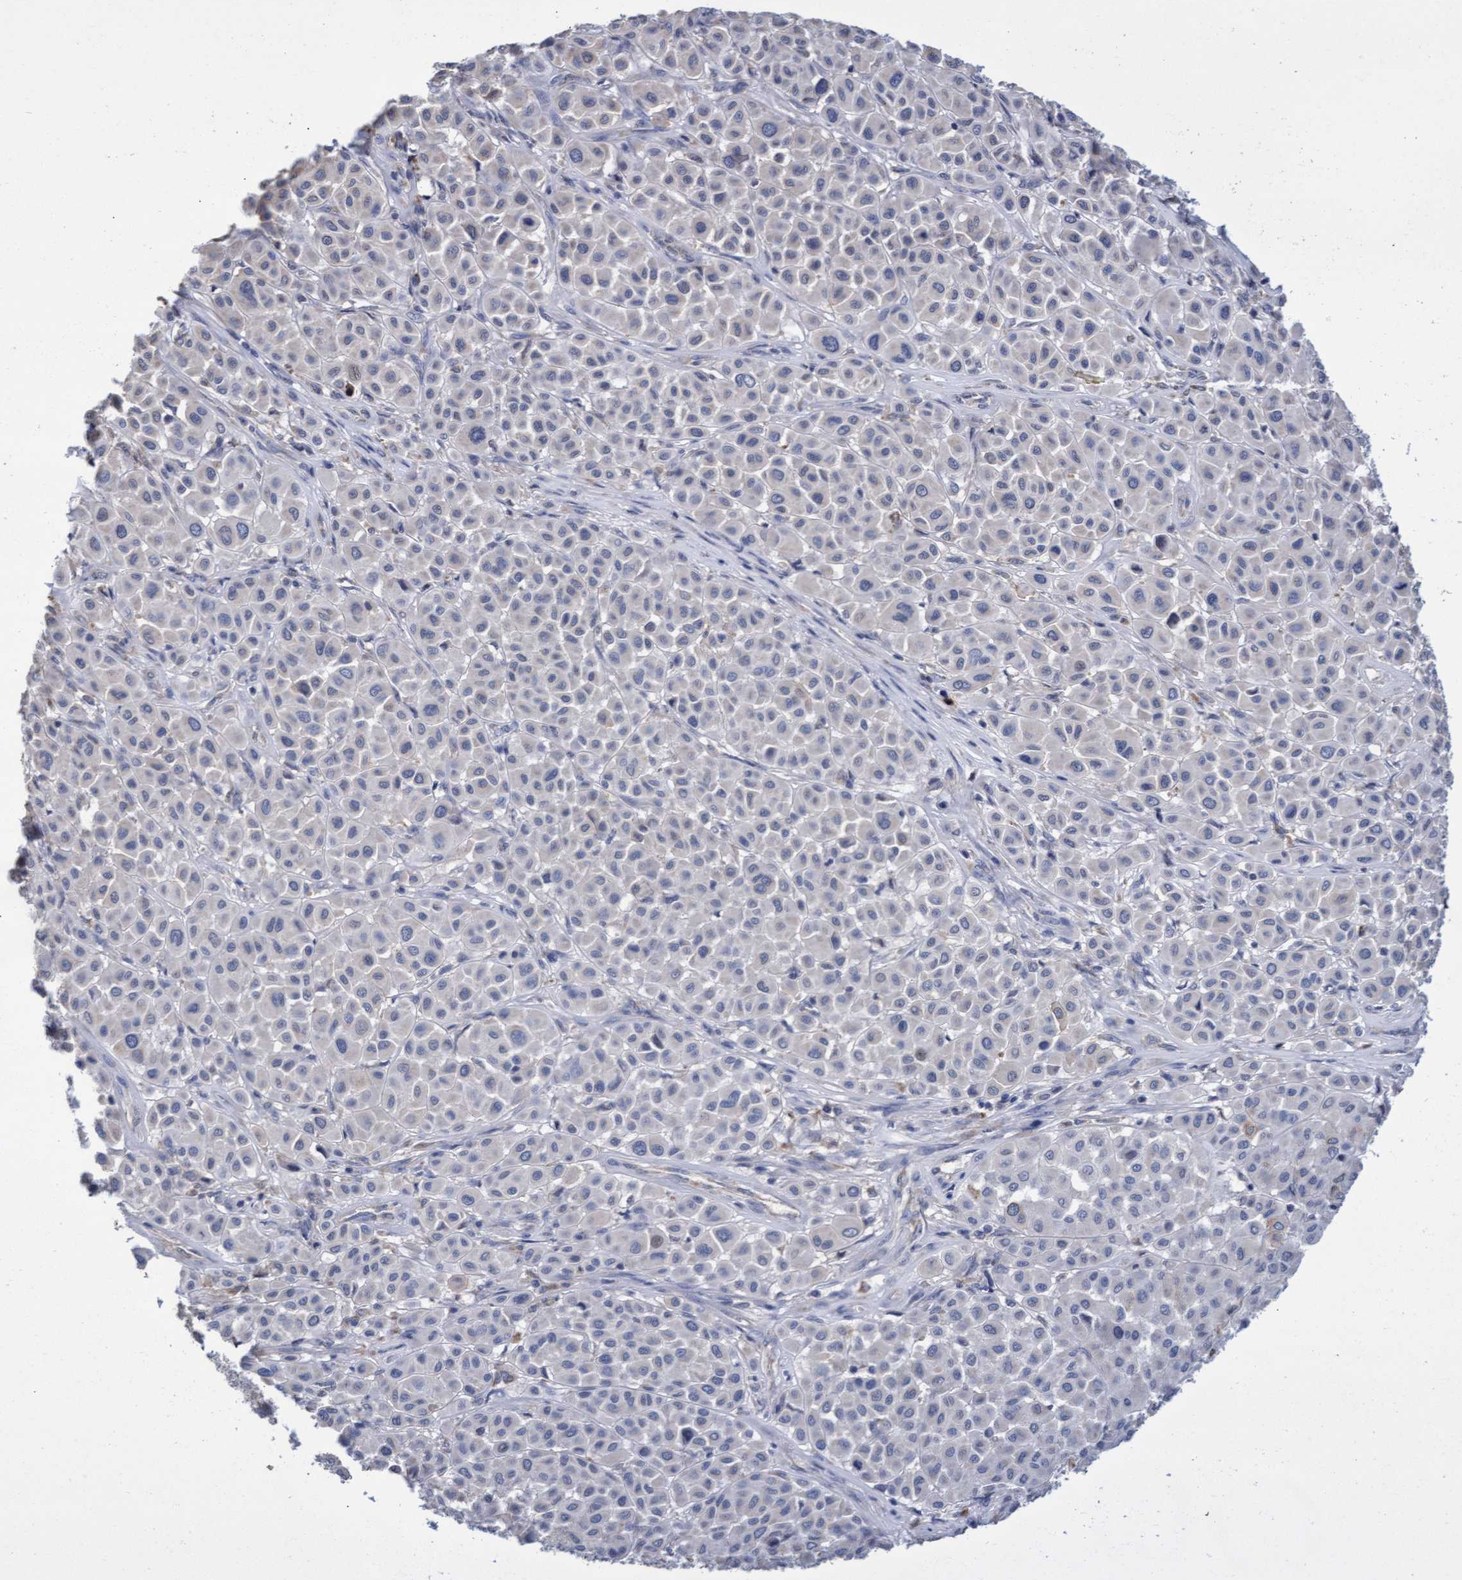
{"staining": {"intensity": "negative", "quantity": "none", "location": "none"}, "tissue": "melanoma", "cell_type": "Tumor cells", "image_type": "cancer", "snomed": [{"axis": "morphology", "description": "Malignant melanoma, Metastatic site"}, {"axis": "topography", "description": "Soft tissue"}], "caption": "This is a histopathology image of IHC staining of malignant melanoma (metastatic site), which shows no positivity in tumor cells.", "gene": "GPR39", "patient": {"sex": "male", "age": 41}}